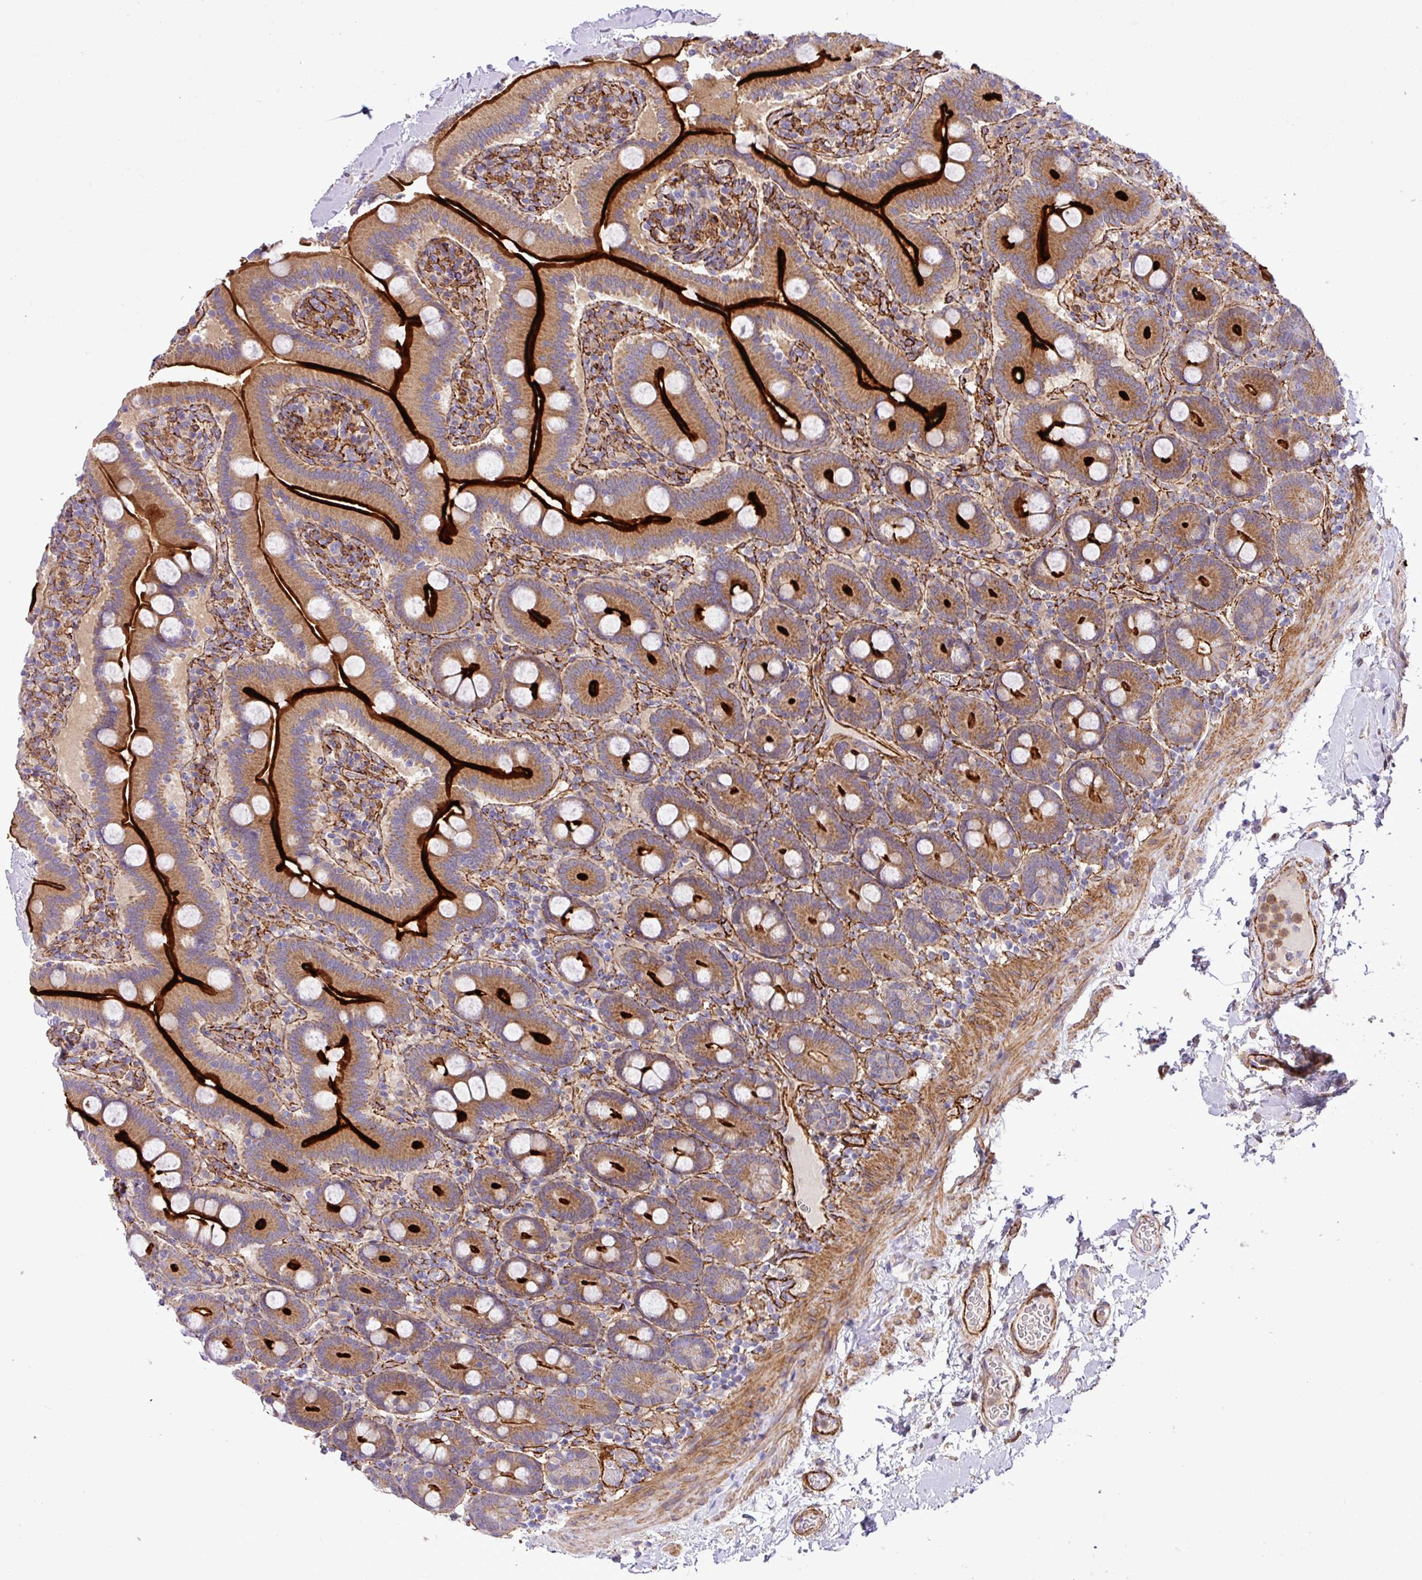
{"staining": {"intensity": "strong", "quantity": ">75%", "location": "cytoplasmic/membranous"}, "tissue": "duodenum", "cell_type": "Glandular cells", "image_type": "normal", "snomed": [{"axis": "morphology", "description": "Normal tissue, NOS"}, {"axis": "topography", "description": "Duodenum"}], "caption": "IHC of normal duodenum shows high levels of strong cytoplasmic/membranous positivity in about >75% of glandular cells.", "gene": "FAM47E", "patient": {"sex": "male", "age": 55}}